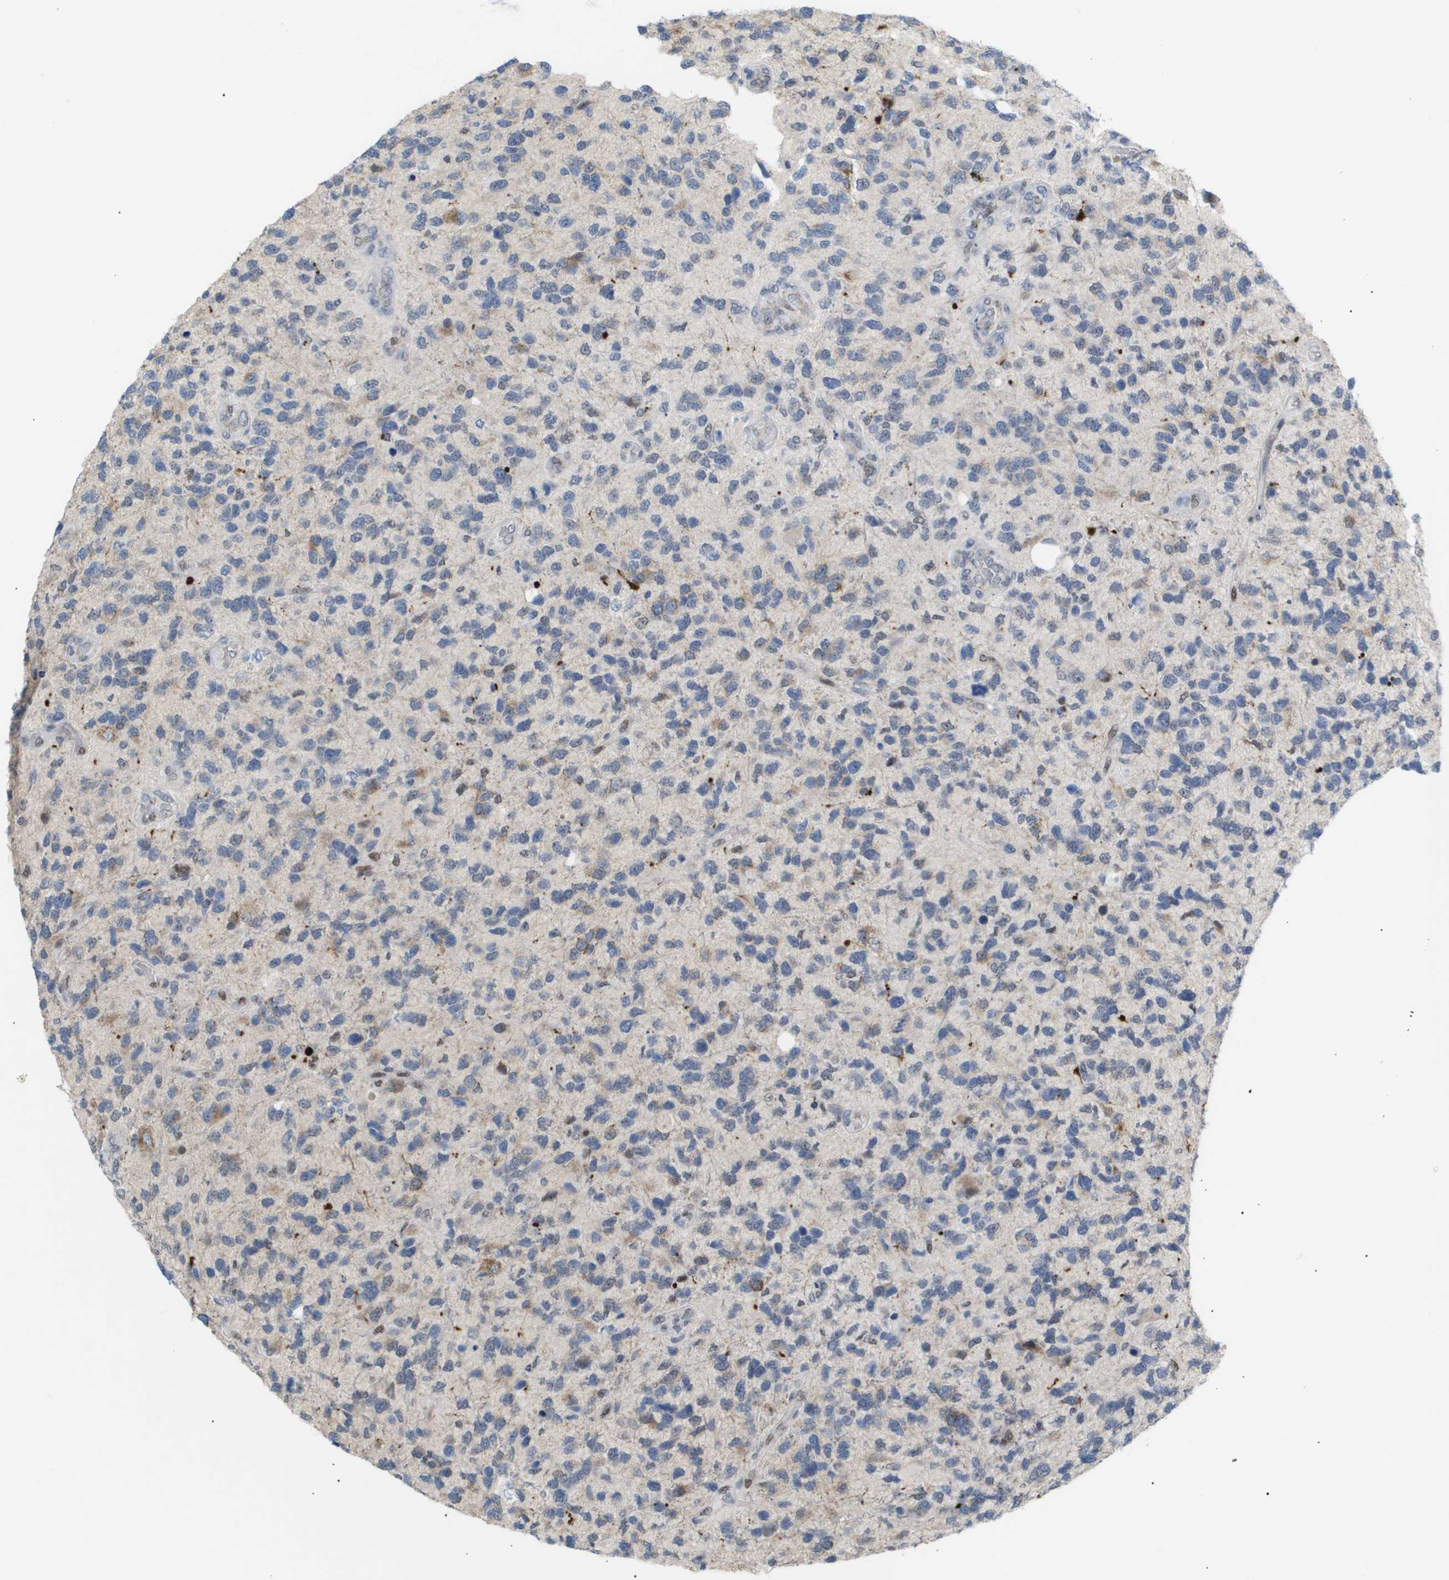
{"staining": {"intensity": "negative", "quantity": "none", "location": "none"}, "tissue": "glioma", "cell_type": "Tumor cells", "image_type": "cancer", "snomed": [{"axis": "morphology", "description": "Glioma, malignant, High grade"}, {"axis": "topography", "description": "Brain"}], "caption": "High power microscopy histopathology image of an IHC micrograph of malignant high-grade glioma, revealing no significant staining in tumor cells.", "gene": "PPARD", "patient": {"sex": "female", "age": 58}}